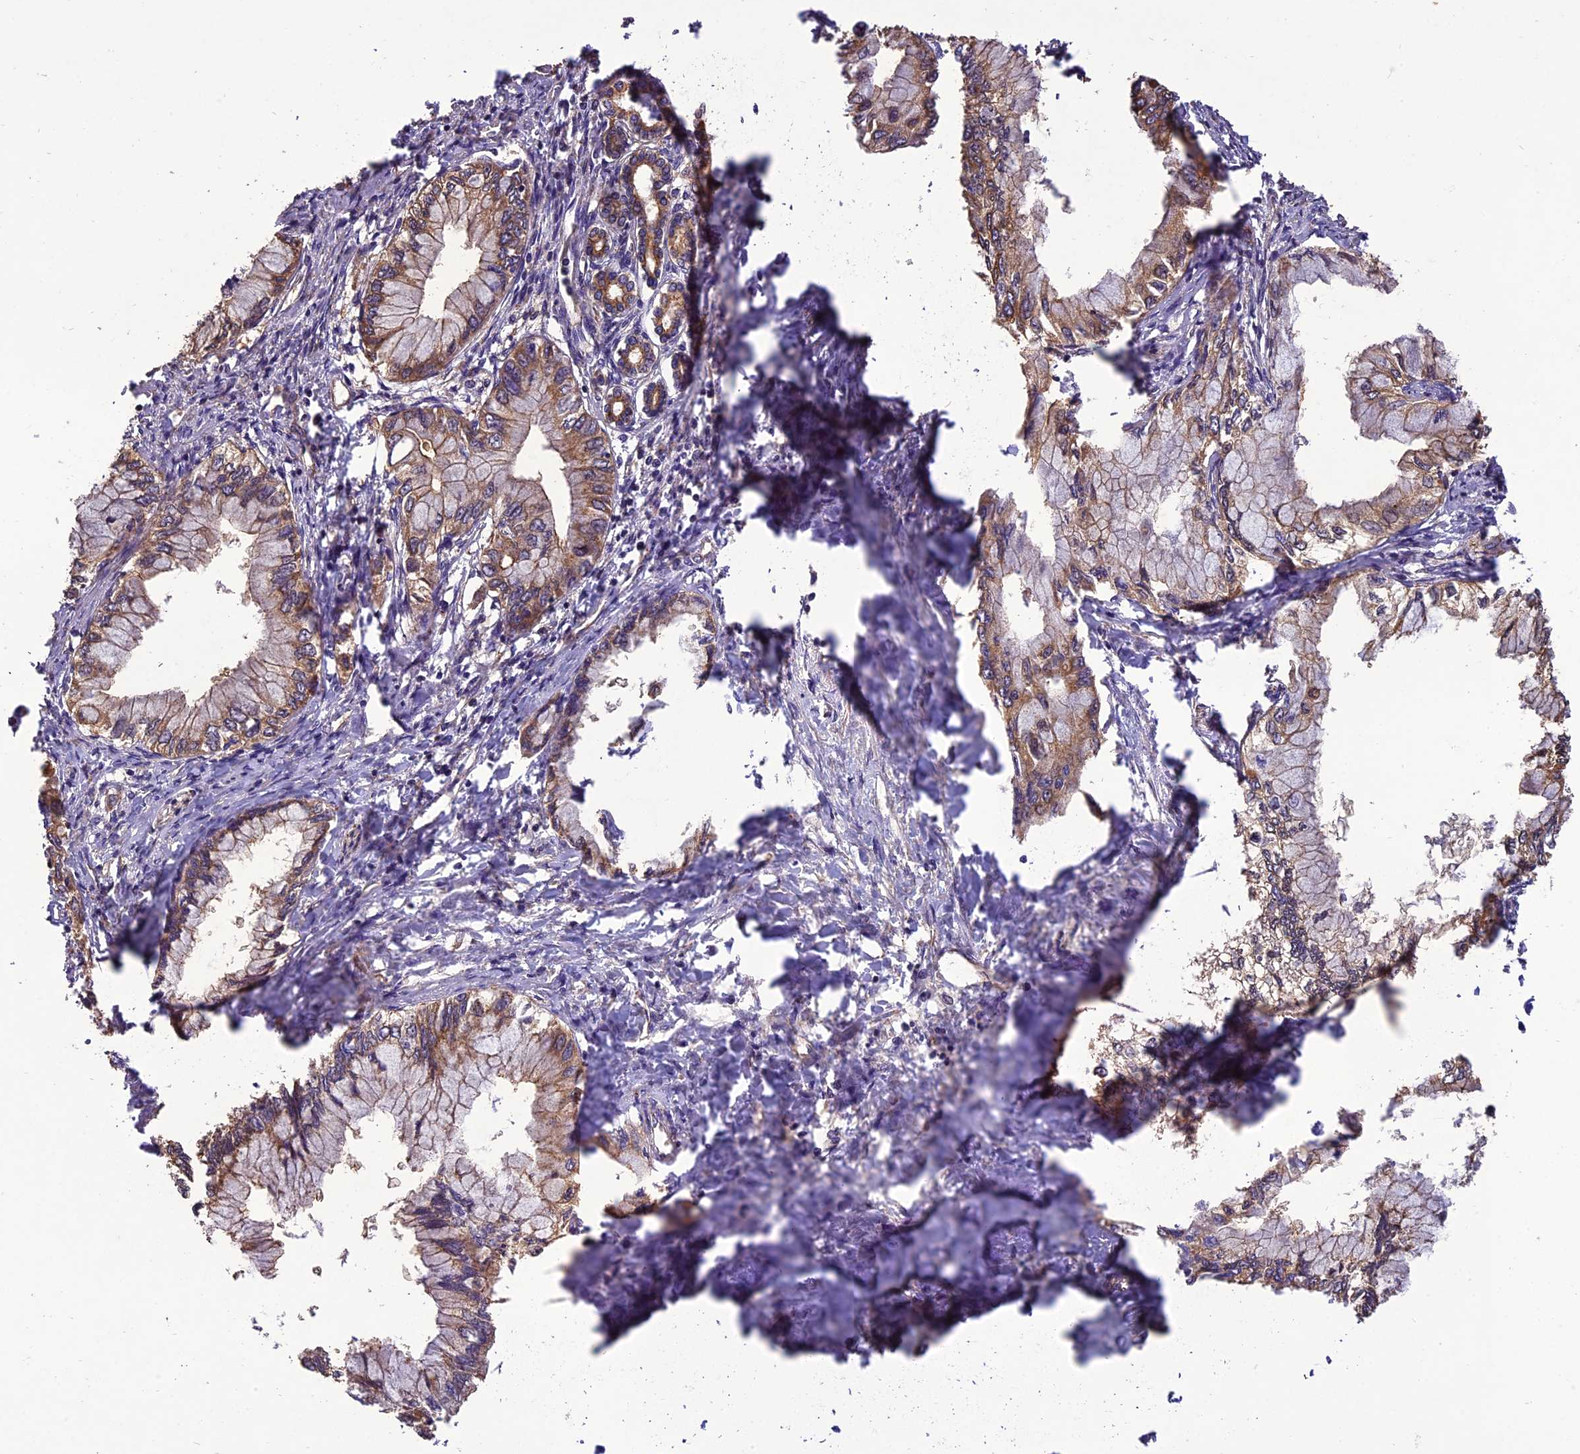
{"staining": {"intensity": "moderate", "quantity": ">75%", "location": "cytoplasmic/membranous"}, "tissue": "pancreatic cancer", "cell_type": "Tumor cells", "image_type": "cancer", "snomed": [{"axis": "morphology", "description": "Adenocarcinoma, NOS"}, {"axis": "topography", "description": "Pancreas"}], "caption": "Immunohistochemistry staining of pancreatic cancer (adenocarcinoma), which shows medium levels of moderate cytoplasmic/membranous positivity in about >75% of tumor cells indicating moderate cytoplasmic/membranous protein positivity. The staining was performed using DAB (brown) for protein detection and nuclei were counterstained in hematoxylin (blue).", "gene": "CHMP2A", "patient": {"sex": "male", "age": 48}}